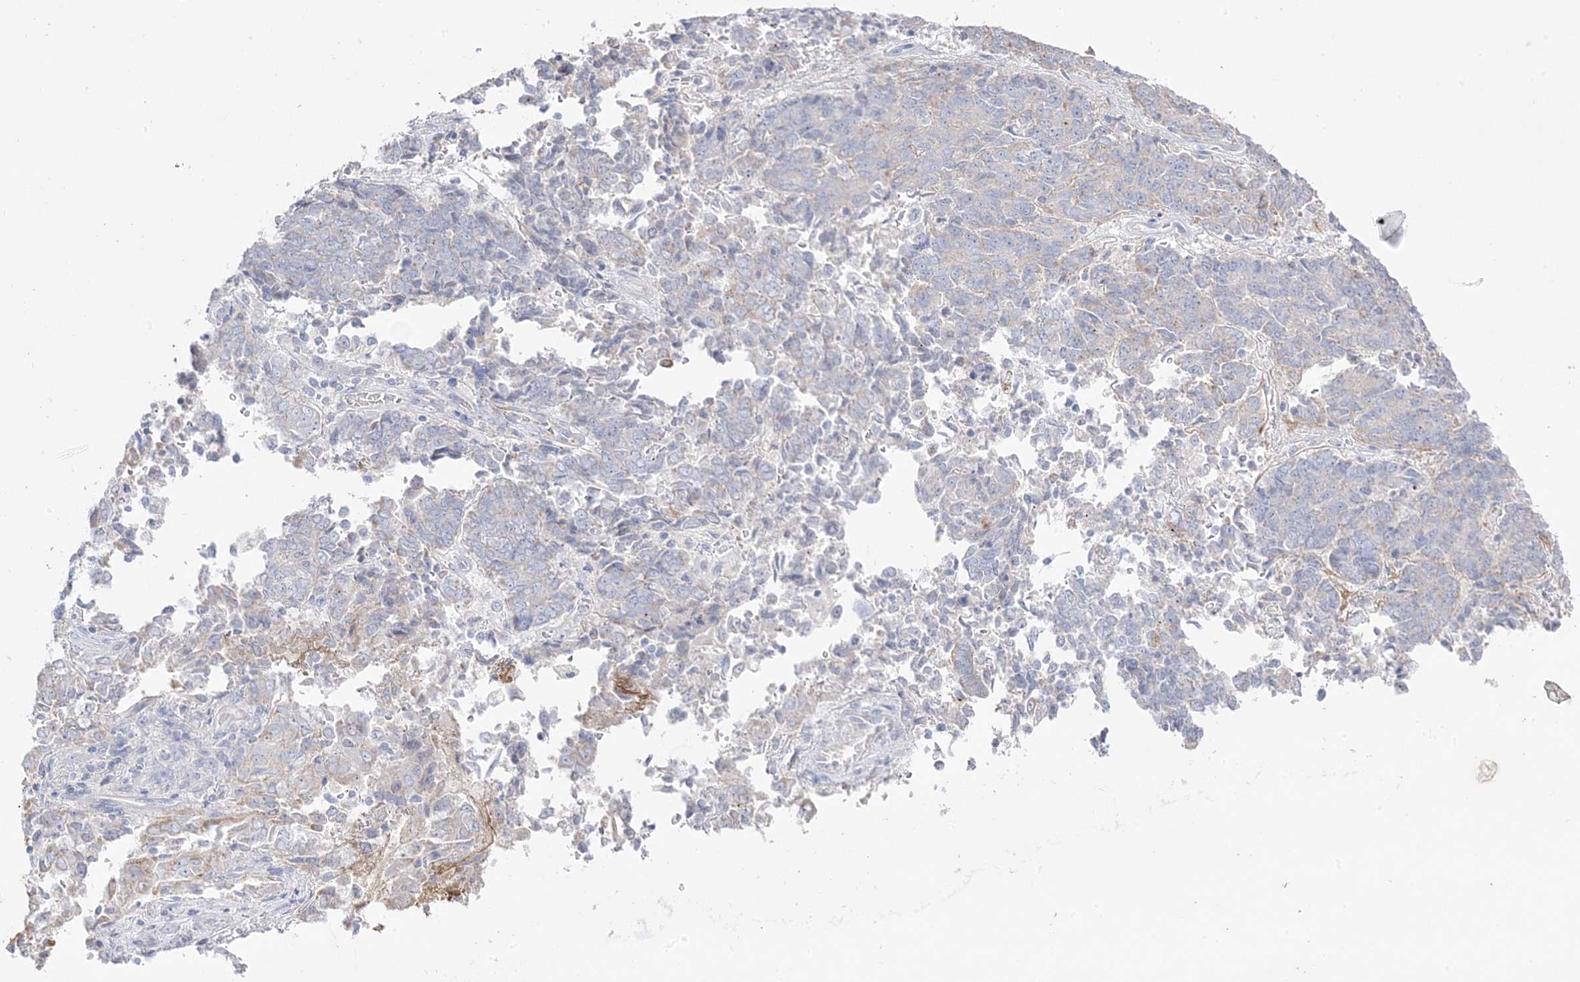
{"staining": {"intensity": "weak", "quantity": "<25%", "location": "cytoplasmic/membranous"}, "tissue": "endometrial cancer", "cell_type": "Tumor cells", "image_type": "cancer", "snomed": [{"axis": "morphology", "description": "Adenocarcinoma, NOS"}, {"axis": "topography", "description": "Endometrium"}], "caption": "Tumor cells are negative for protein expression in human adenocarcinoma (endometrial). (DAB (3,3'-diaminobenzidine) IHC visualized using brightfield microscopy, high magnification).", "gene": "TRANK1", "patient": {"sex": "female", "age": 80}}